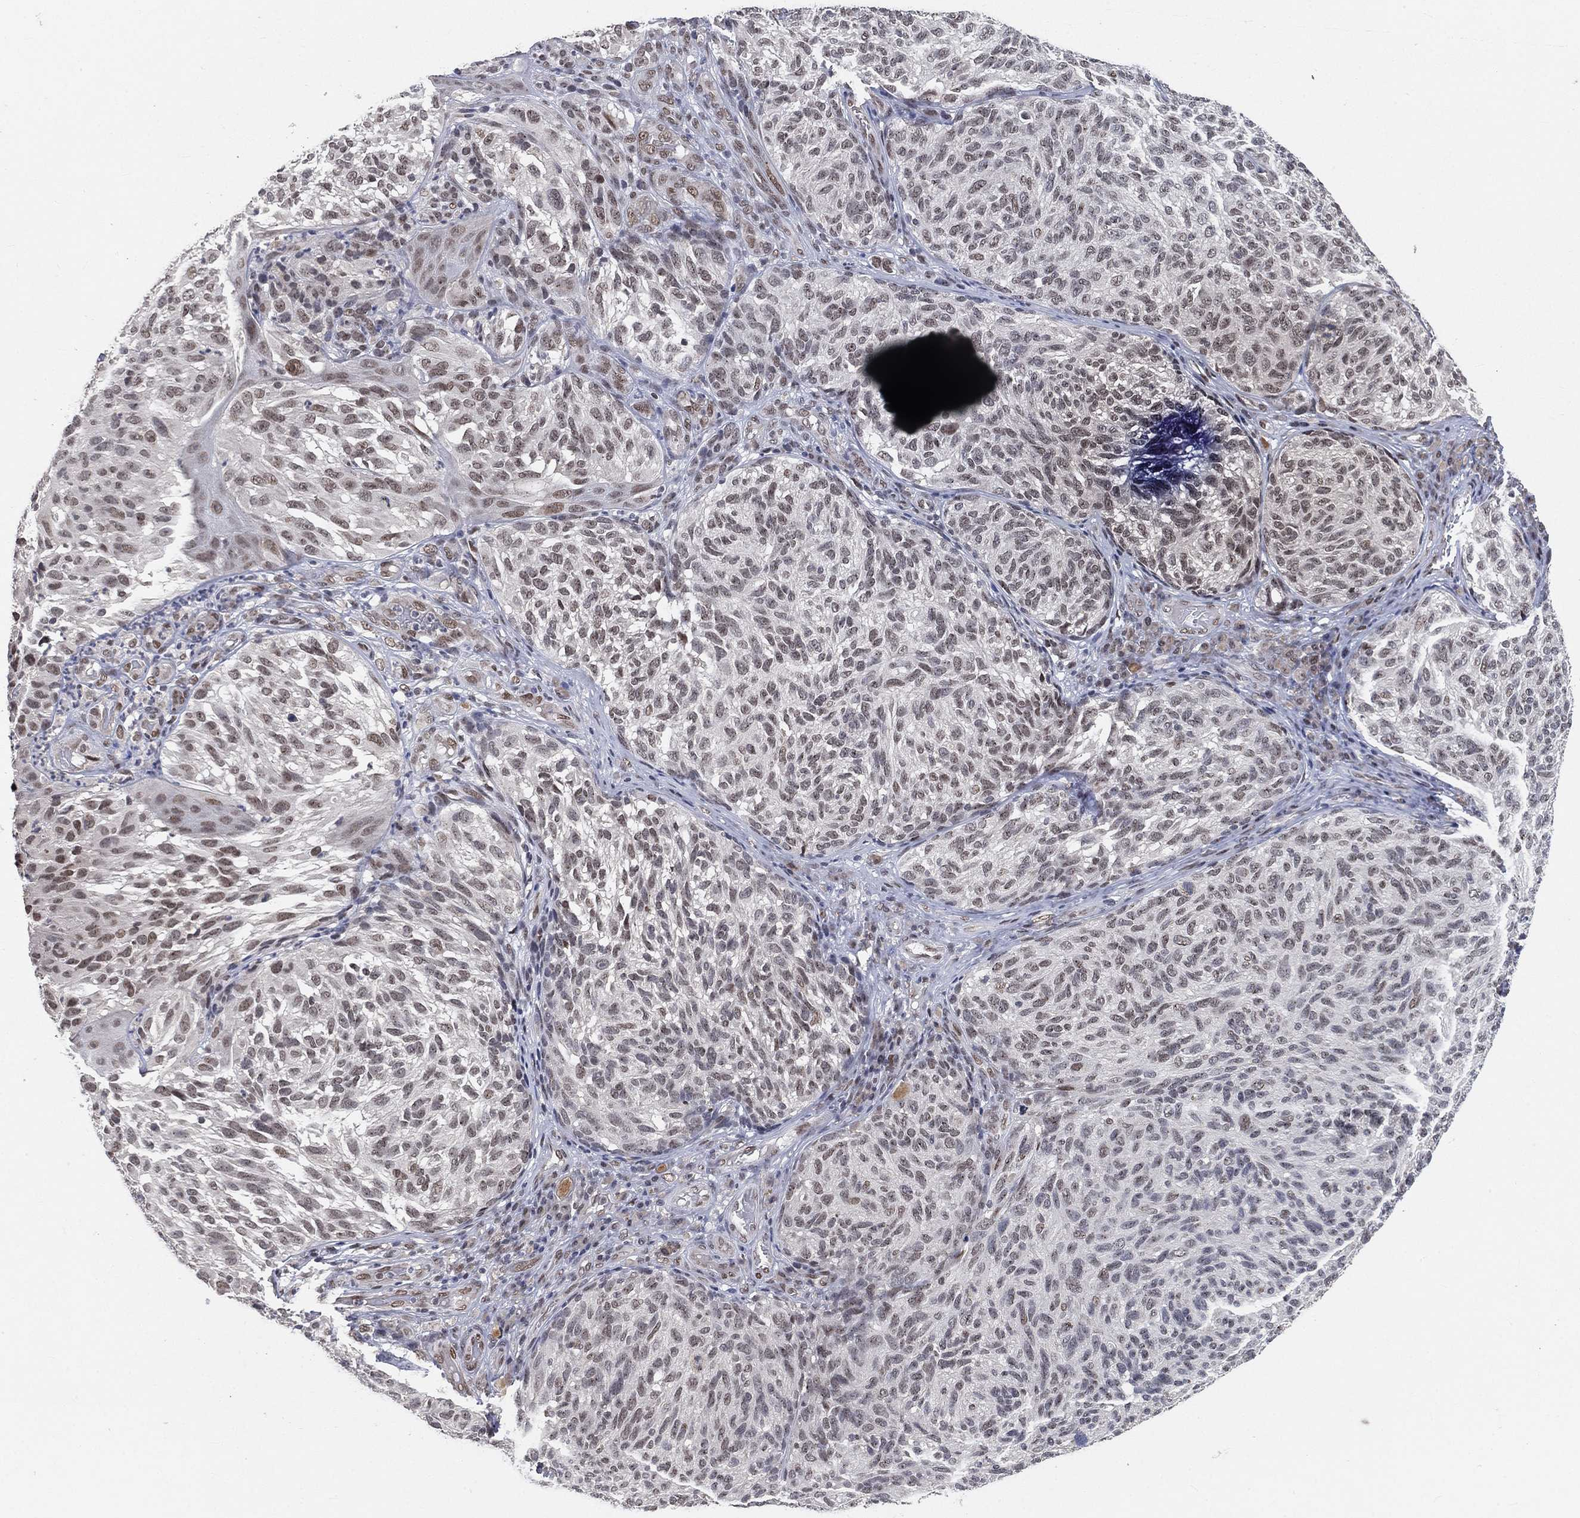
{"staining": {"intensity": "negative", "quantity": "none", "location": "none"}, "tissue": "melanoma", "cell_type": "Tumor cells", "image_type": "cancer", "snomed": [{"axis": "morphology", "description": "Malignant melanoma, NOS"}, {"axis": "topography", "description": "Skin"}], "caption": "IHC of malignant melanoma displays no staining in tumor cells.", "gene": "YLPM1", "patient": {"sex": "female", "age": 73}}